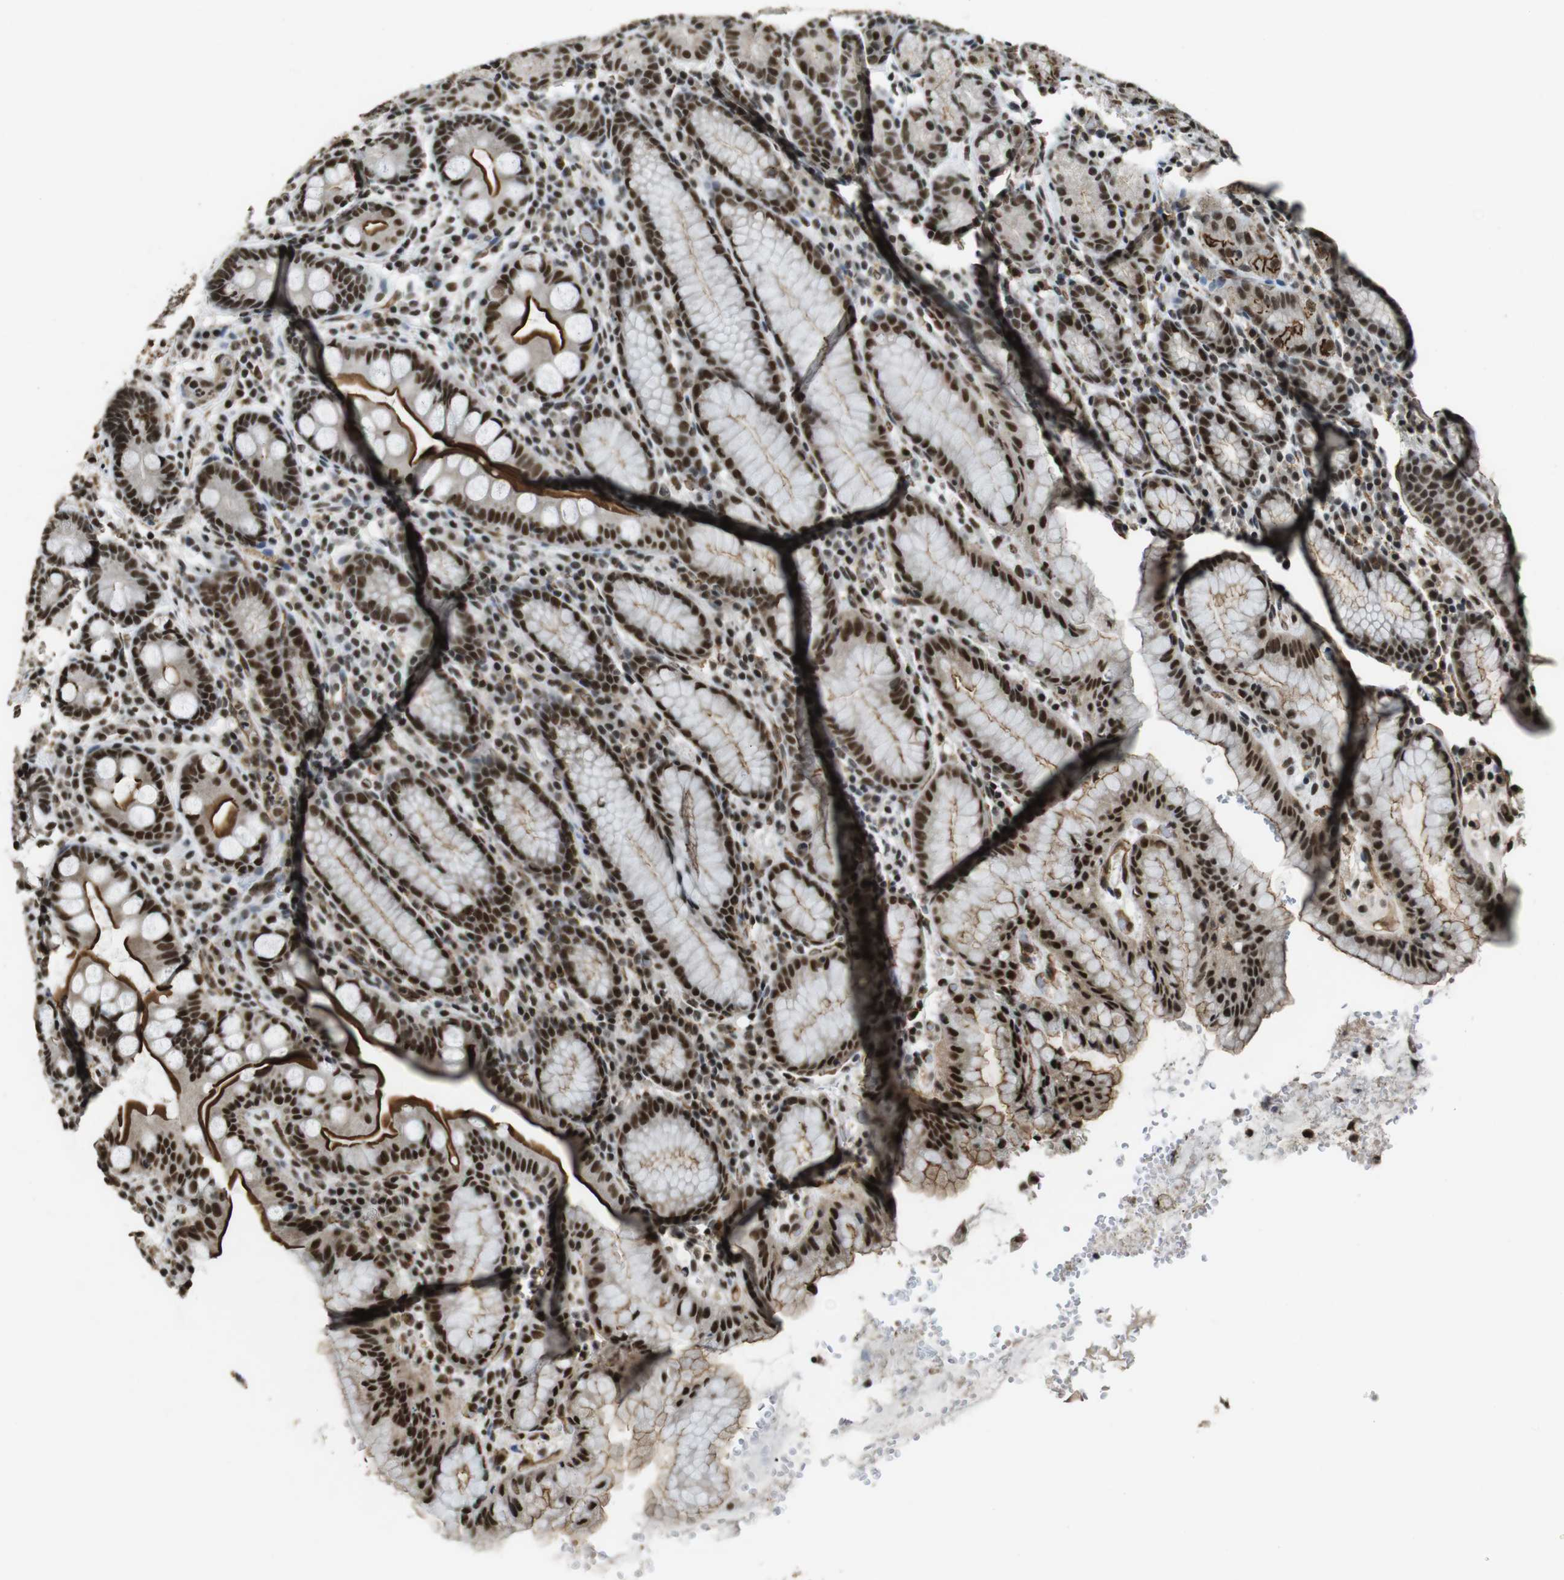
{"staining": {"intensity": "strong", "quantity": ">75%", "location": "cytoplasmic/membranous,nuclear"}, "tissue": "stomach", "cell_type": "Glandular cells", "image_type": "normal", "snomed": [{"axis": "morphology", "description": "Normal tissue, NOS"}, {"axis": "topography", "description": "Stomach, lower"}], "caption": "Brown immunohistochemical staining in benign human stomach exhibits strong cytoplasmic/membranous,nuclear positivity in about >75% of glandular cells. The protein is stained brown, and the nuclei are stained in blue (DAB IHC with brightfield microscopy, high magnification).", "gene": "CSNK2B", "patient": {"sex": "male", "age": 52}}